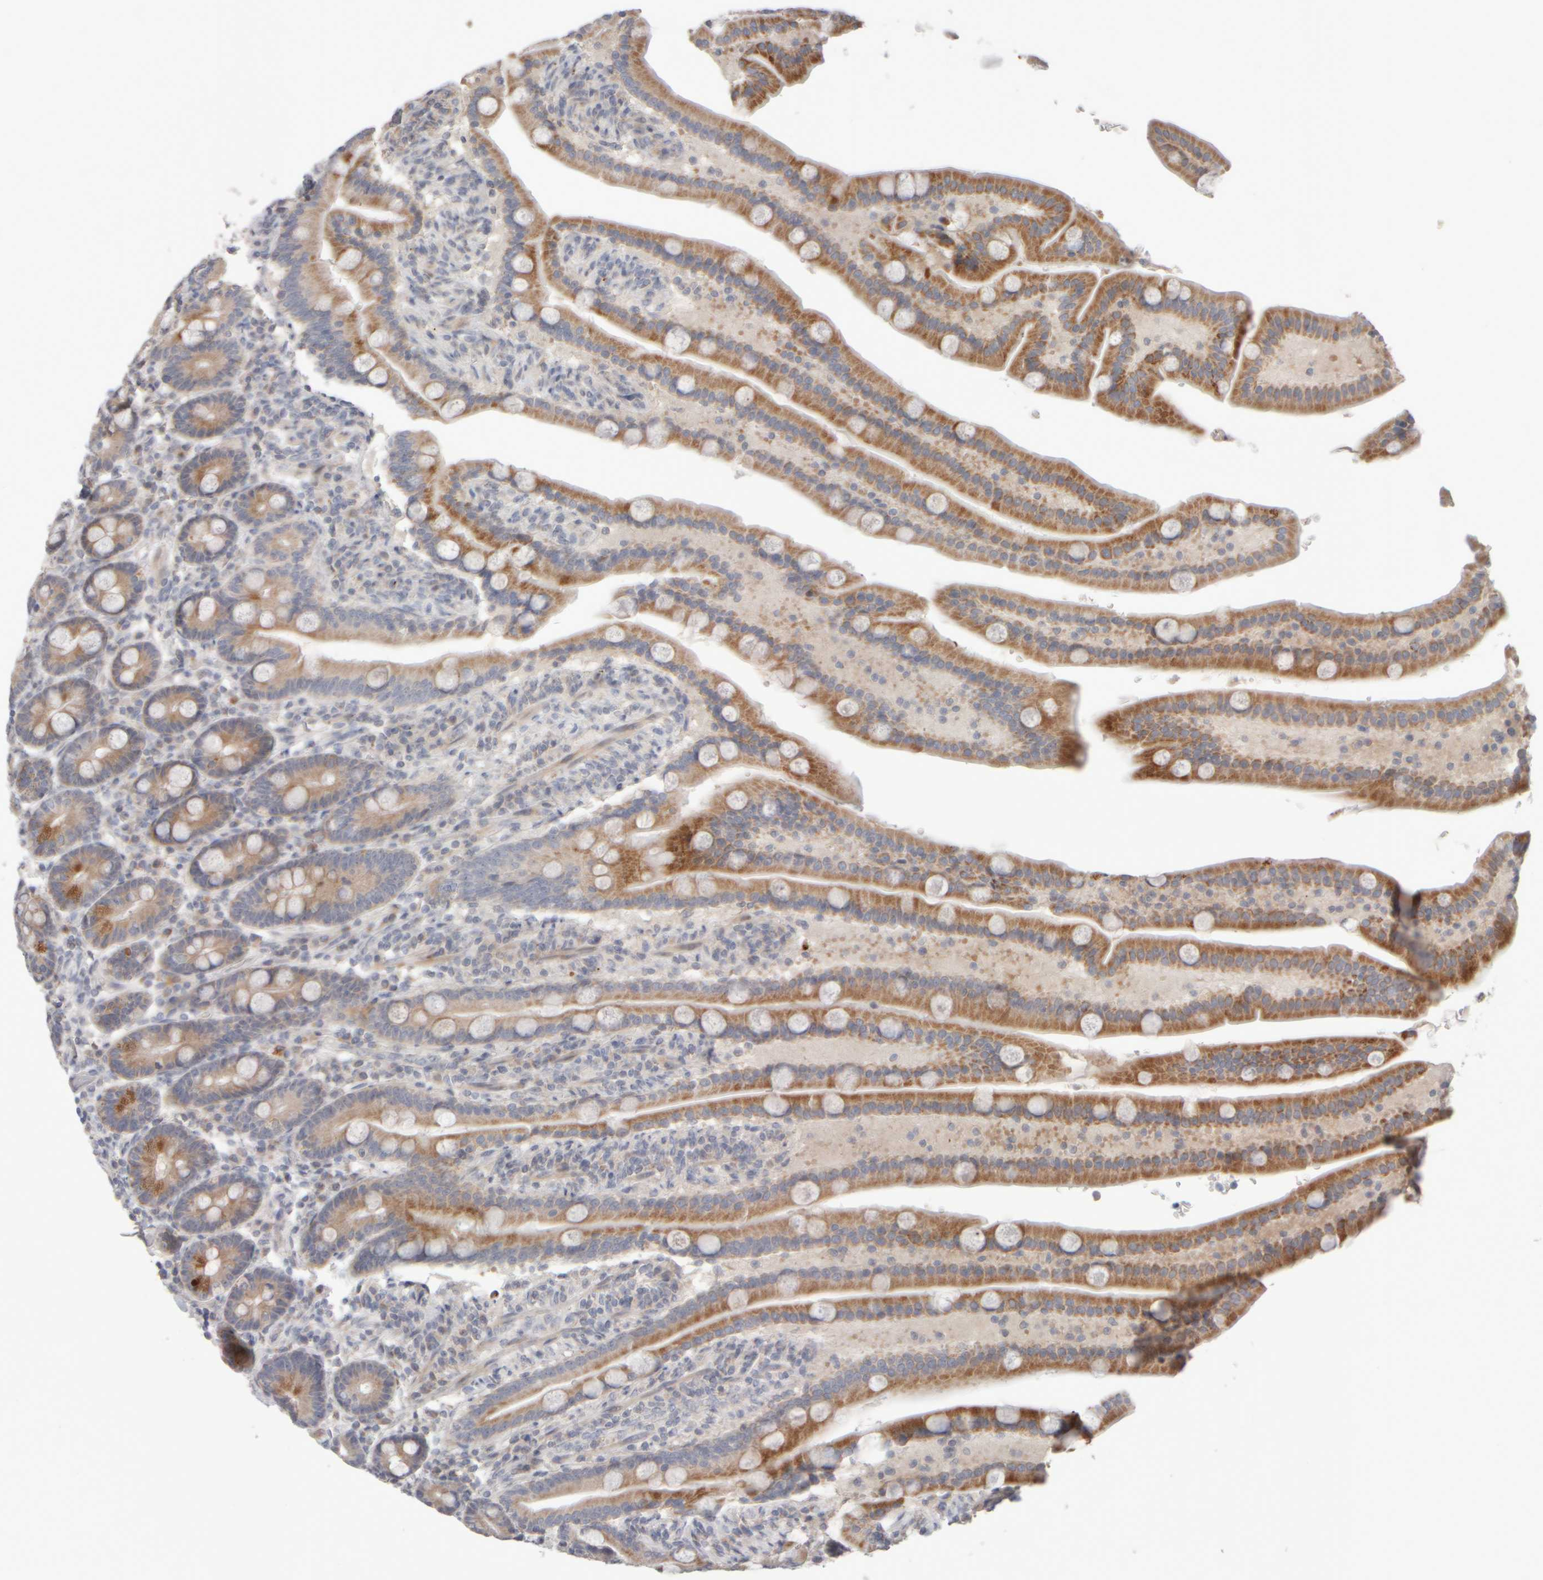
{"staining": {"intensity": "strong", "quantity": ">75%", "location": "cytoplasmic/membranous"}, "tissue": "duodenum", "cell_type": "Glandular cells", "image_type": "normal", "snomed": [{"axis": "morphology", "description": "Normal tissue, NOS"}, {"axis": "topography", "description": "Duodenum"}], "caption": "Immunohistochemistry of normal human duodenum displays high levels of strong cytoplasmic/membranous positivity in about >75% of glandular cells.", "gene": "CHADL", "patient": {"sex": "male", "age": 54}}